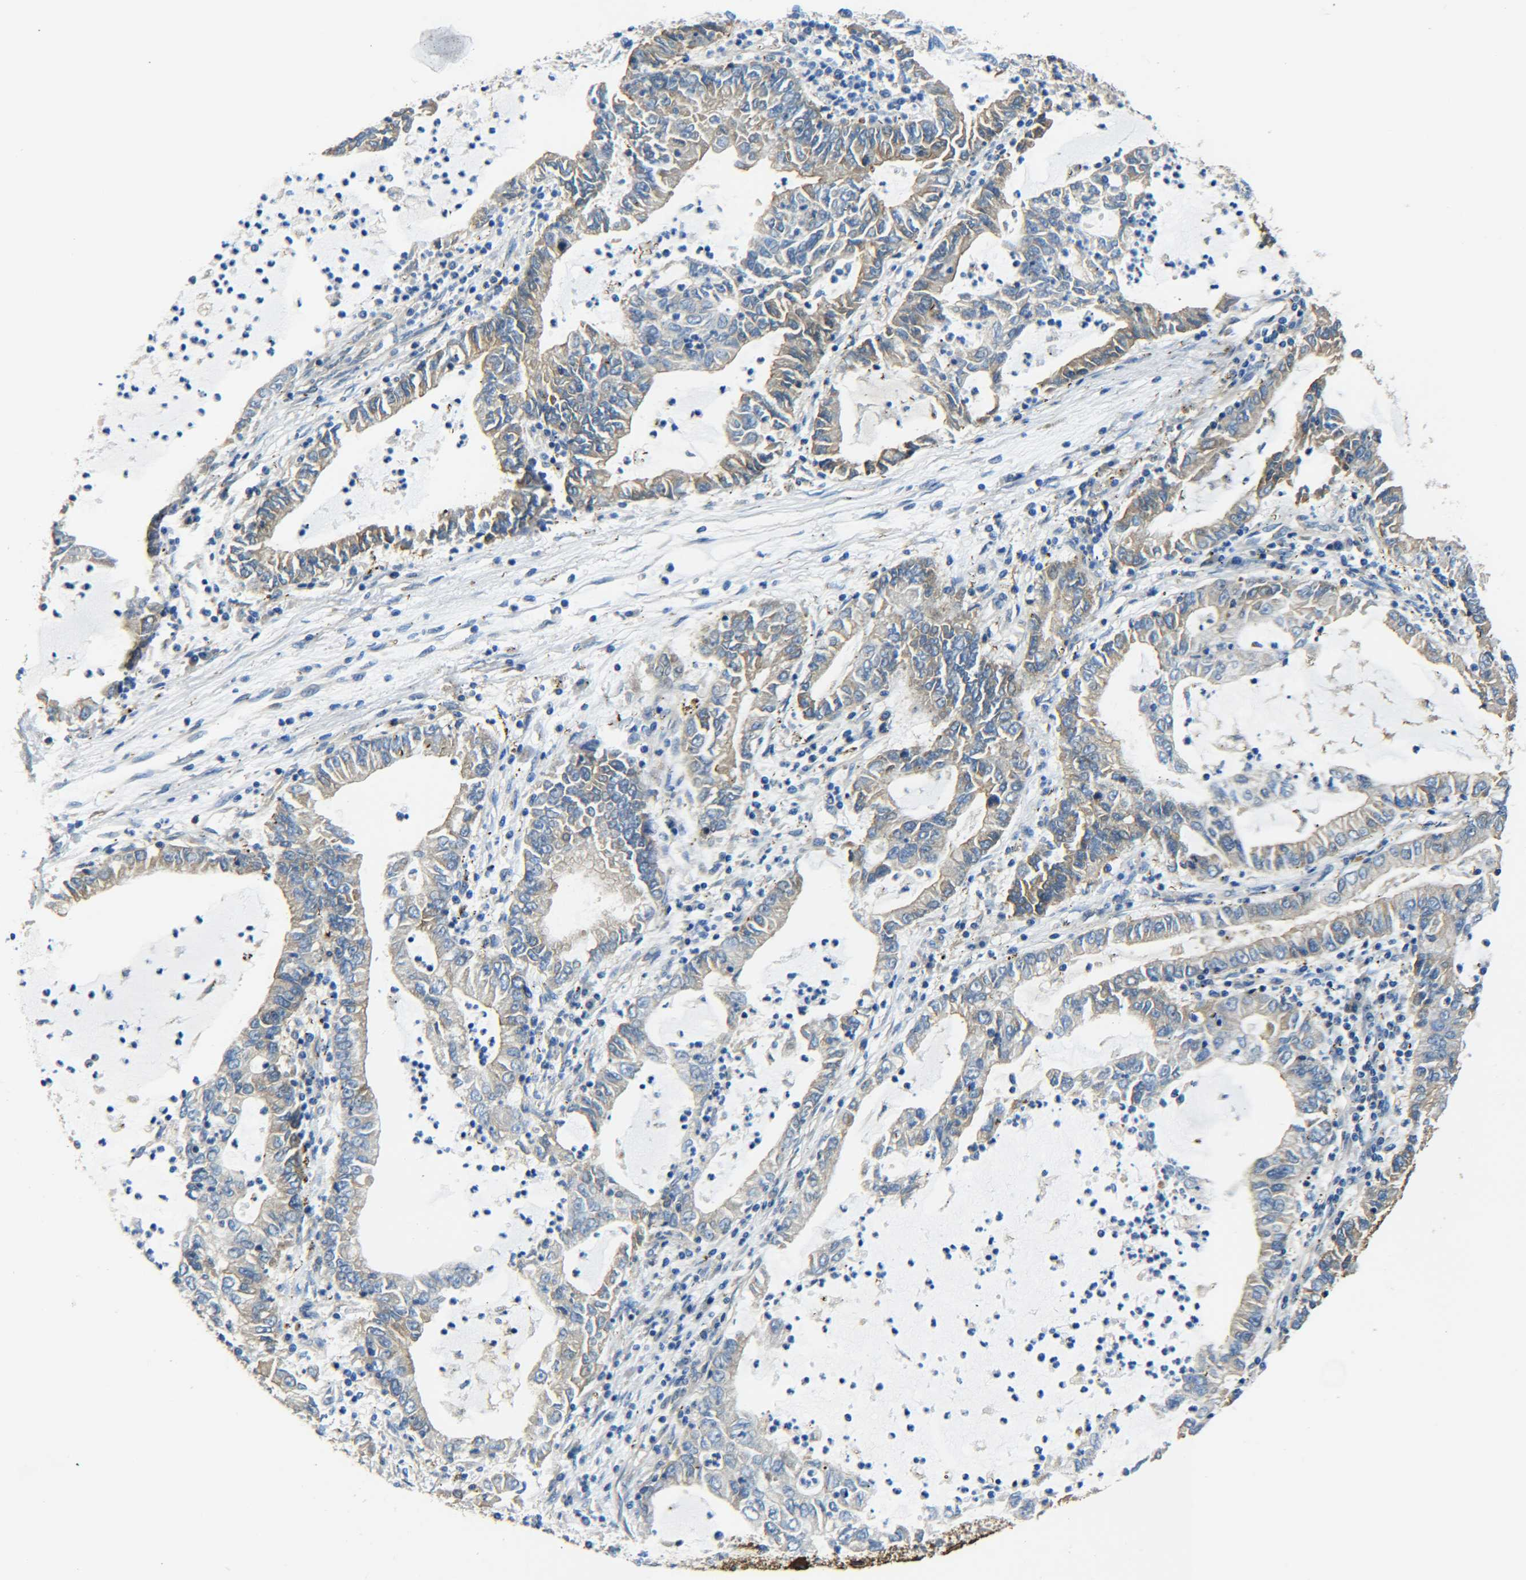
{"staining": {"intensity": "moderate", "quantity": ">75%", "location": "cytoplasmic/membranous"}, "tissue": "lung cancer", "cell_type": "Tumor cells", "image_type": "cancer", "snomed": [{"axis": "morphology", "description": "Adenocarcinoma, NOS"}, {"axis": "topography", "description": "Lung"}], "caption": "Immunohistochemical staining of human lung cancer (adenocarcinoma) reveals moderate cytoplasmic/membranous protein staining in about >75% of tumor cells.", "gene": "TUBB", "patient": {"sex": "female", "age": 51}}